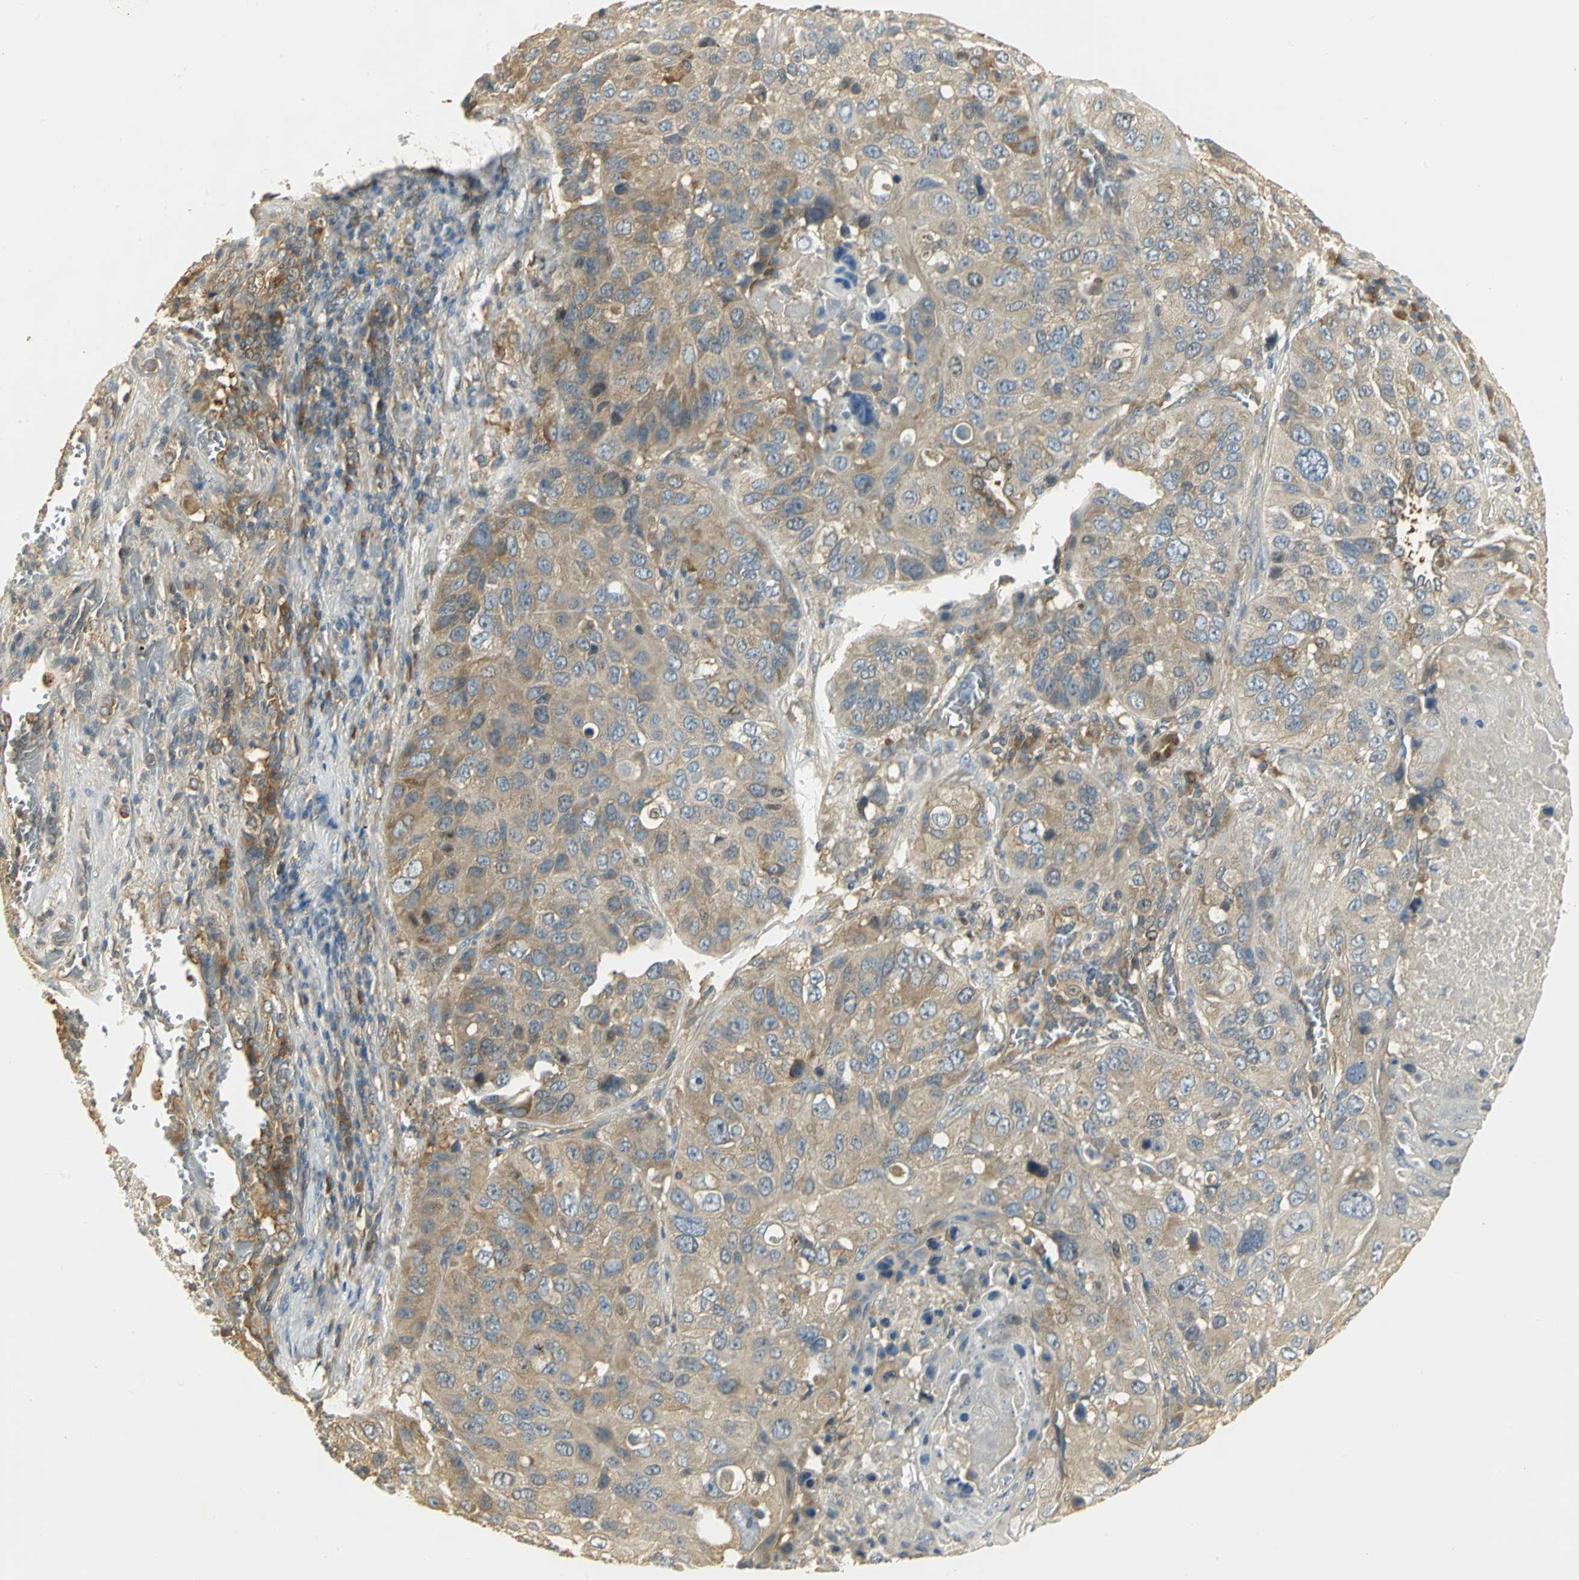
{"staining": {"intensity": "moderate", "quantity": ">75%", "location": "cytoplasmic/membranous"}, "tissue": "lung cancer", "cell_type": "Tumor cells", "image_type": "cancer", "snomed": [{"axis": "morphology", "description": "Squamous cell carcinoma, NOS"}, {"axis": "topography", "description": "Lung"}], "caption": "Protein expression analysis of human lung cancer (squamous cell carcinoma) reveals moderate cytoplasmic/membranous expression in about >75% of tumor cells.", "gene": "RARS1", "patient": {"sex": "male", "age": 57}}